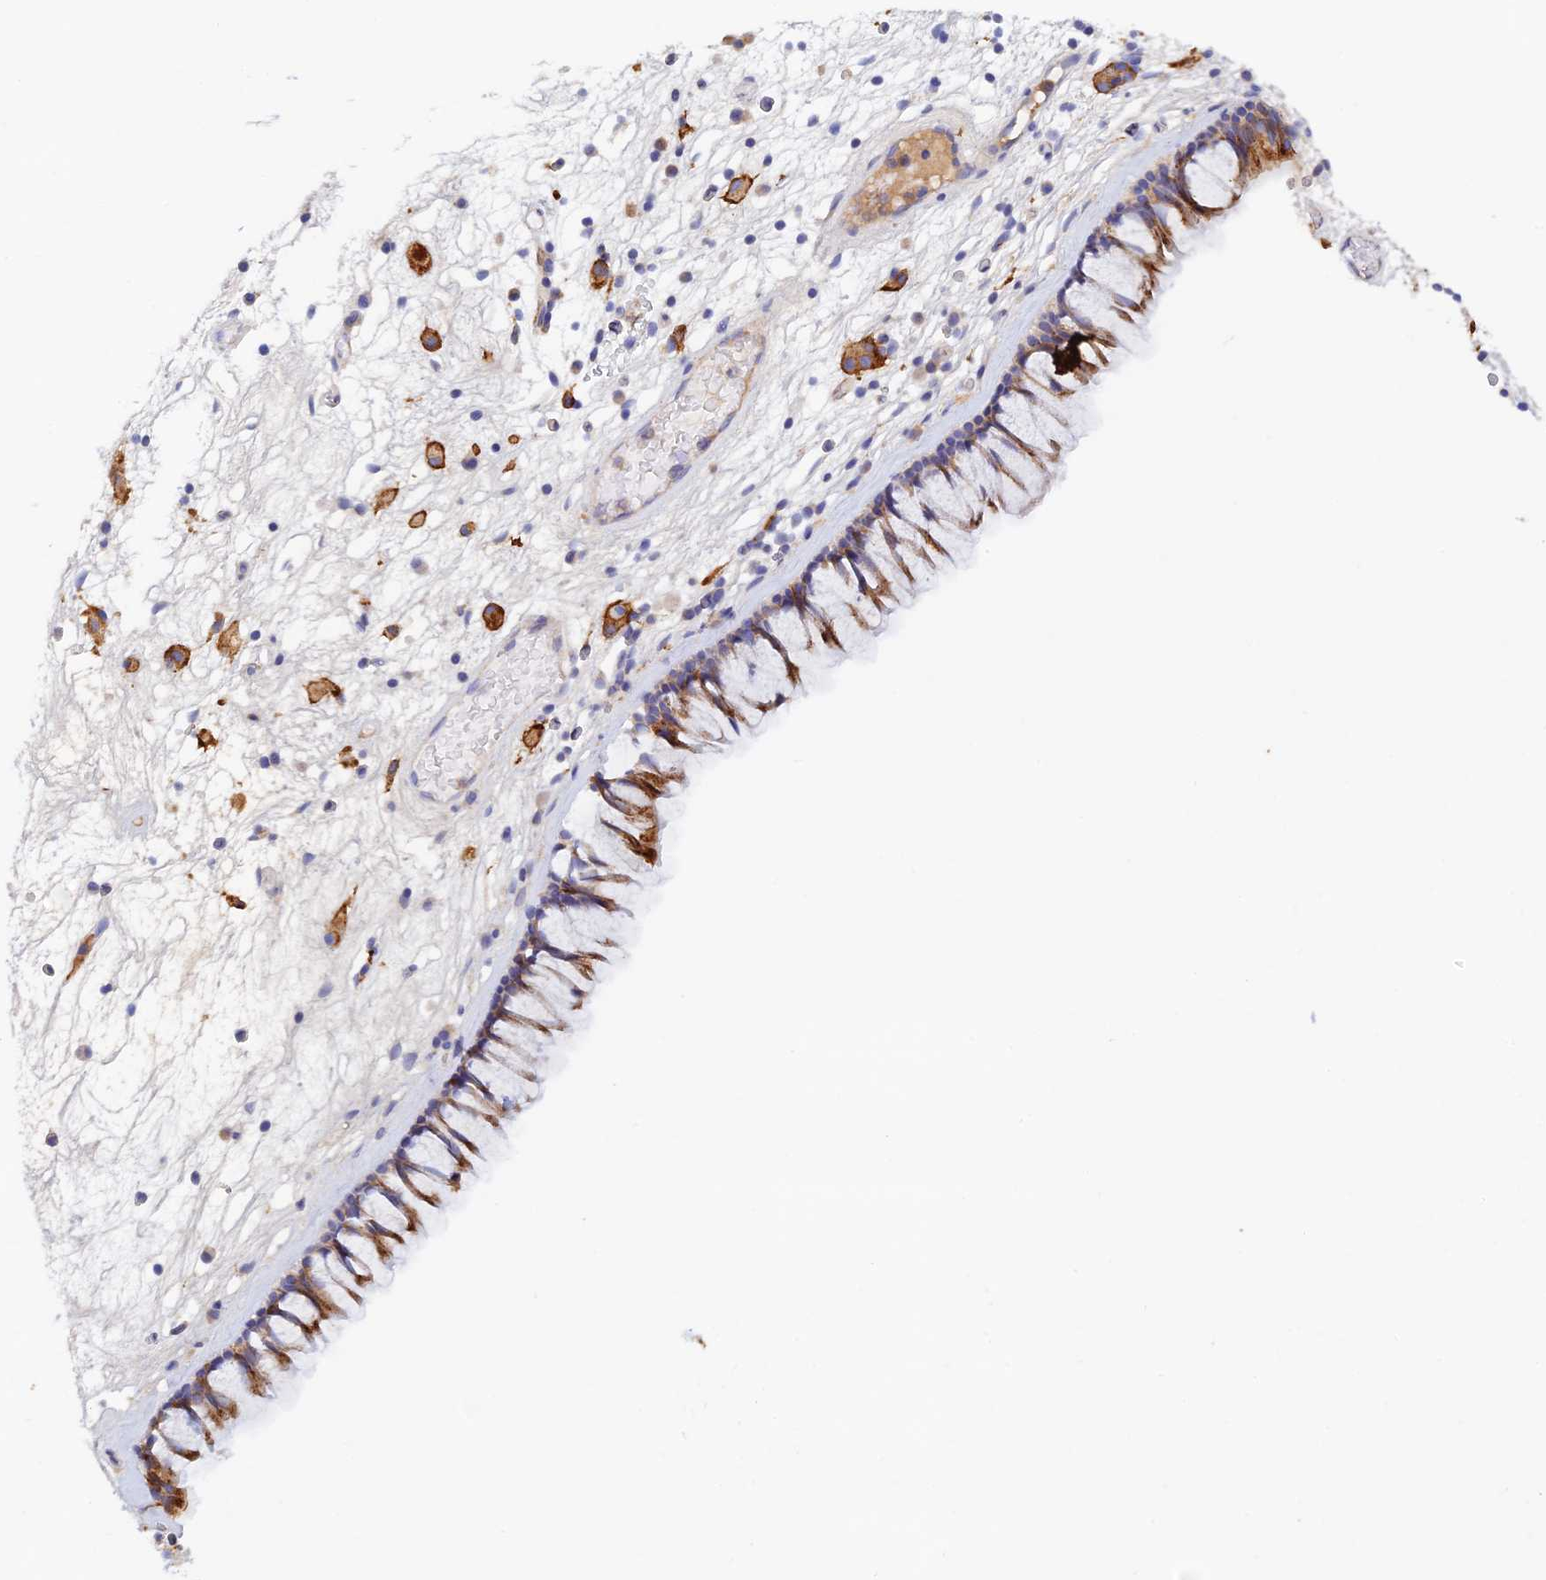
{"staining": {"intensity": "strong", "quantity": "<25%", "location": "cytoplasmic/membranous"}, "tissue": "nasopharynx", "cell_type": "Respiratory epithelial cells", "image_type": "normal", "snomed": [{"axis": "morphology", "description": "Normal tissue, NOS"}, {"axis": "morphology", "description": "Inflammation, NOS"}, {"axis": "morphology", "description": "Malignant melanoma, Metastatic site"}, {"axis": "topography", "description": "Nasopharynx"}], "caption": "Protein expression analysis of normal human nasopharynx reveals strong cytoplasmic/membranous positivity in approximately <25% of respiratory epithelial cells. The protein of interest is shown in brown color, while the nuclei are stained blue.", "gene": "RPGRIP1L", "patient": {"sex": "male", "age": 70}}